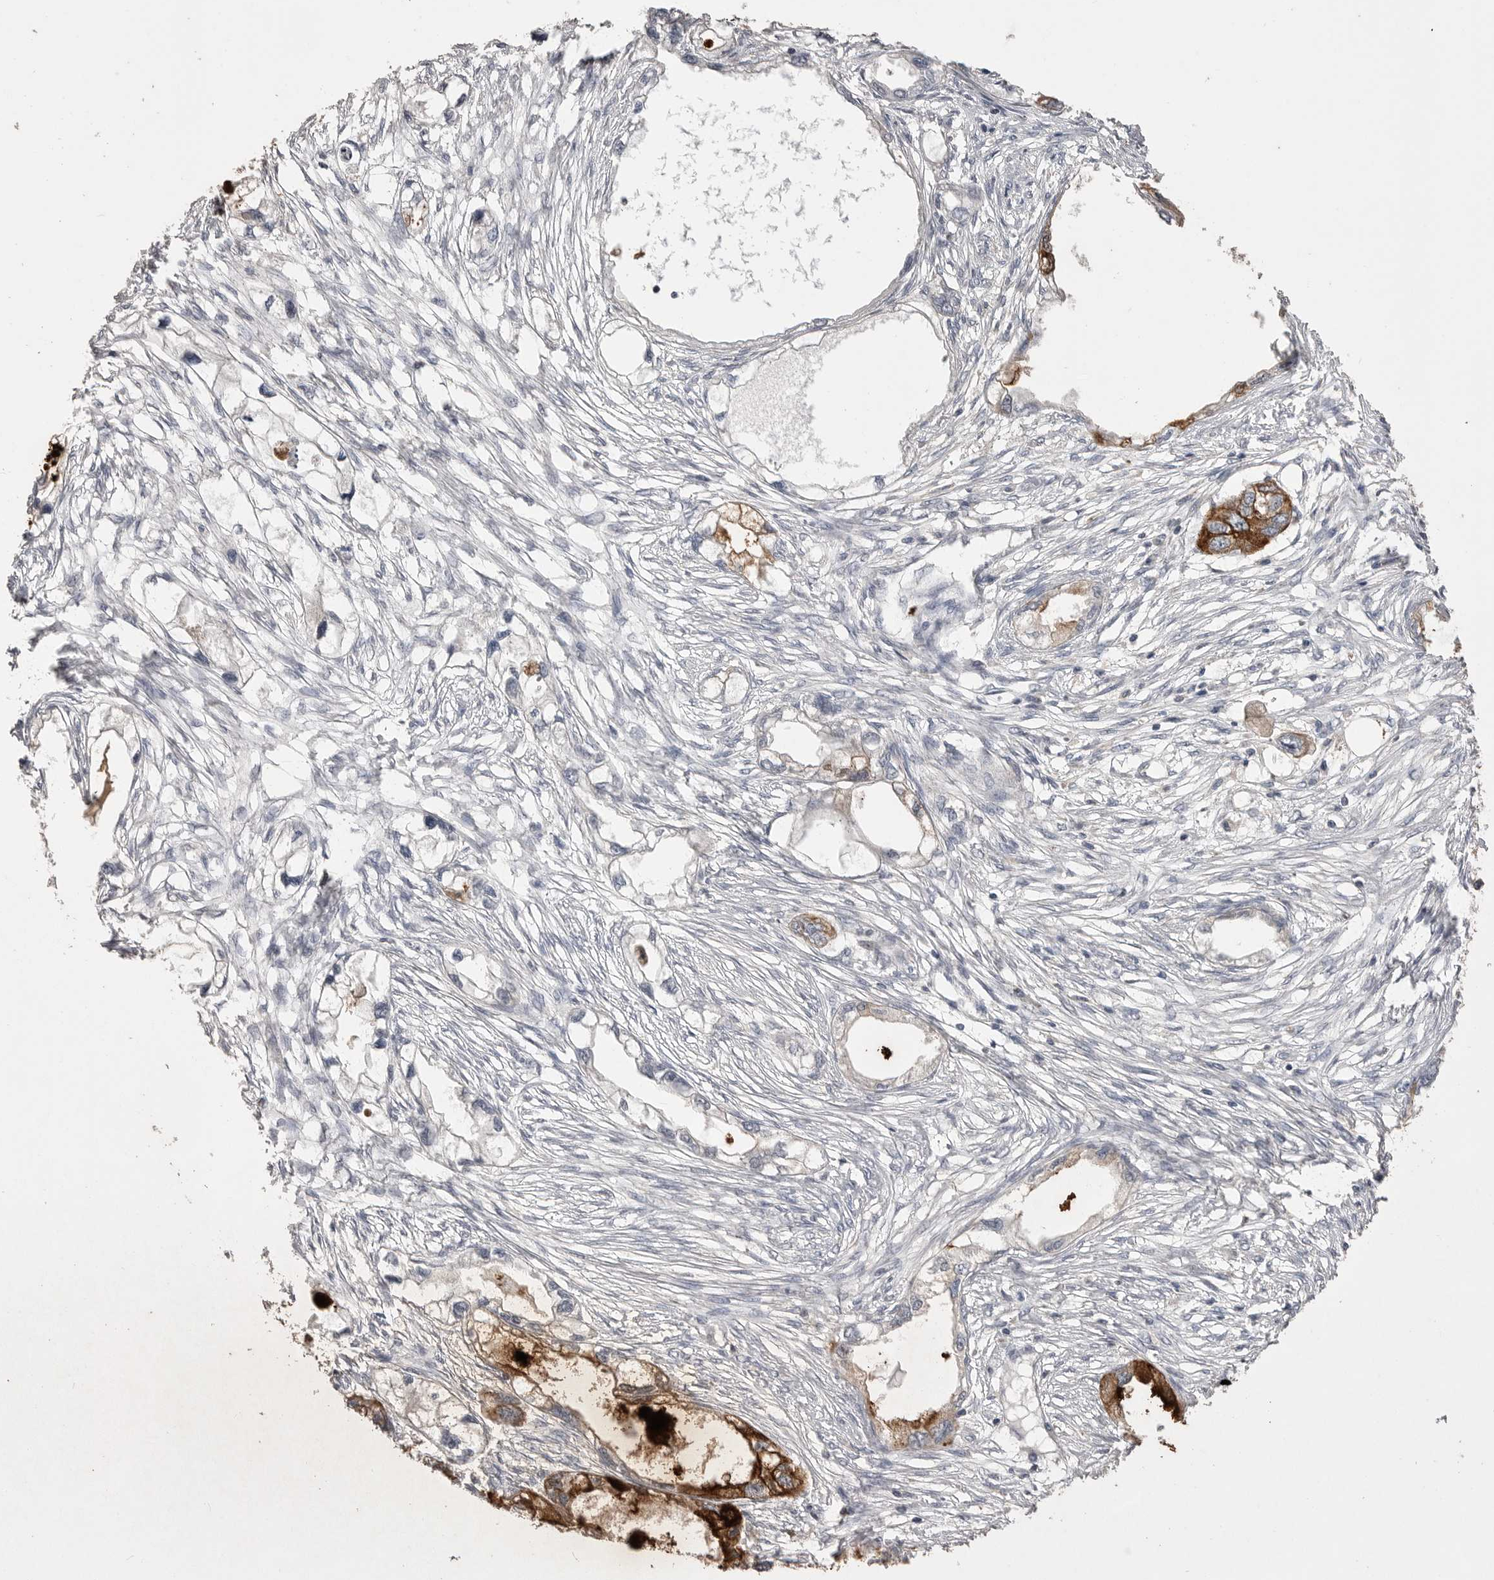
{"staining": {"intensity": "strong", "quantity": "25%-75%", "location": "cytoplasmic/membranous"}, "tissue": "endometrial cancer", "cell_type": "Tumor cells", "image_type": "cancer", "snomed": [{"axis": "morphology", "description": "Adenocarcinoma, NOS"}, {"axis": "morphology", "description": "Adenocarcinoma, metastatic, NOS"}, {"axis": "topography", "description": "Adipose tissue"}, {"axis": "topography", "description": "Endometrium"}], "caption": "IHC photomicrograph of human endometrial cancer (adenocarcinoma) stained for a protein (brown), which demonstrates high levels of strong cytoplasmic/membranous positivity in about 25%-75% of tumor cells.", "gene": "MMP7", "patient": {"sex": "female", "age": 67}}